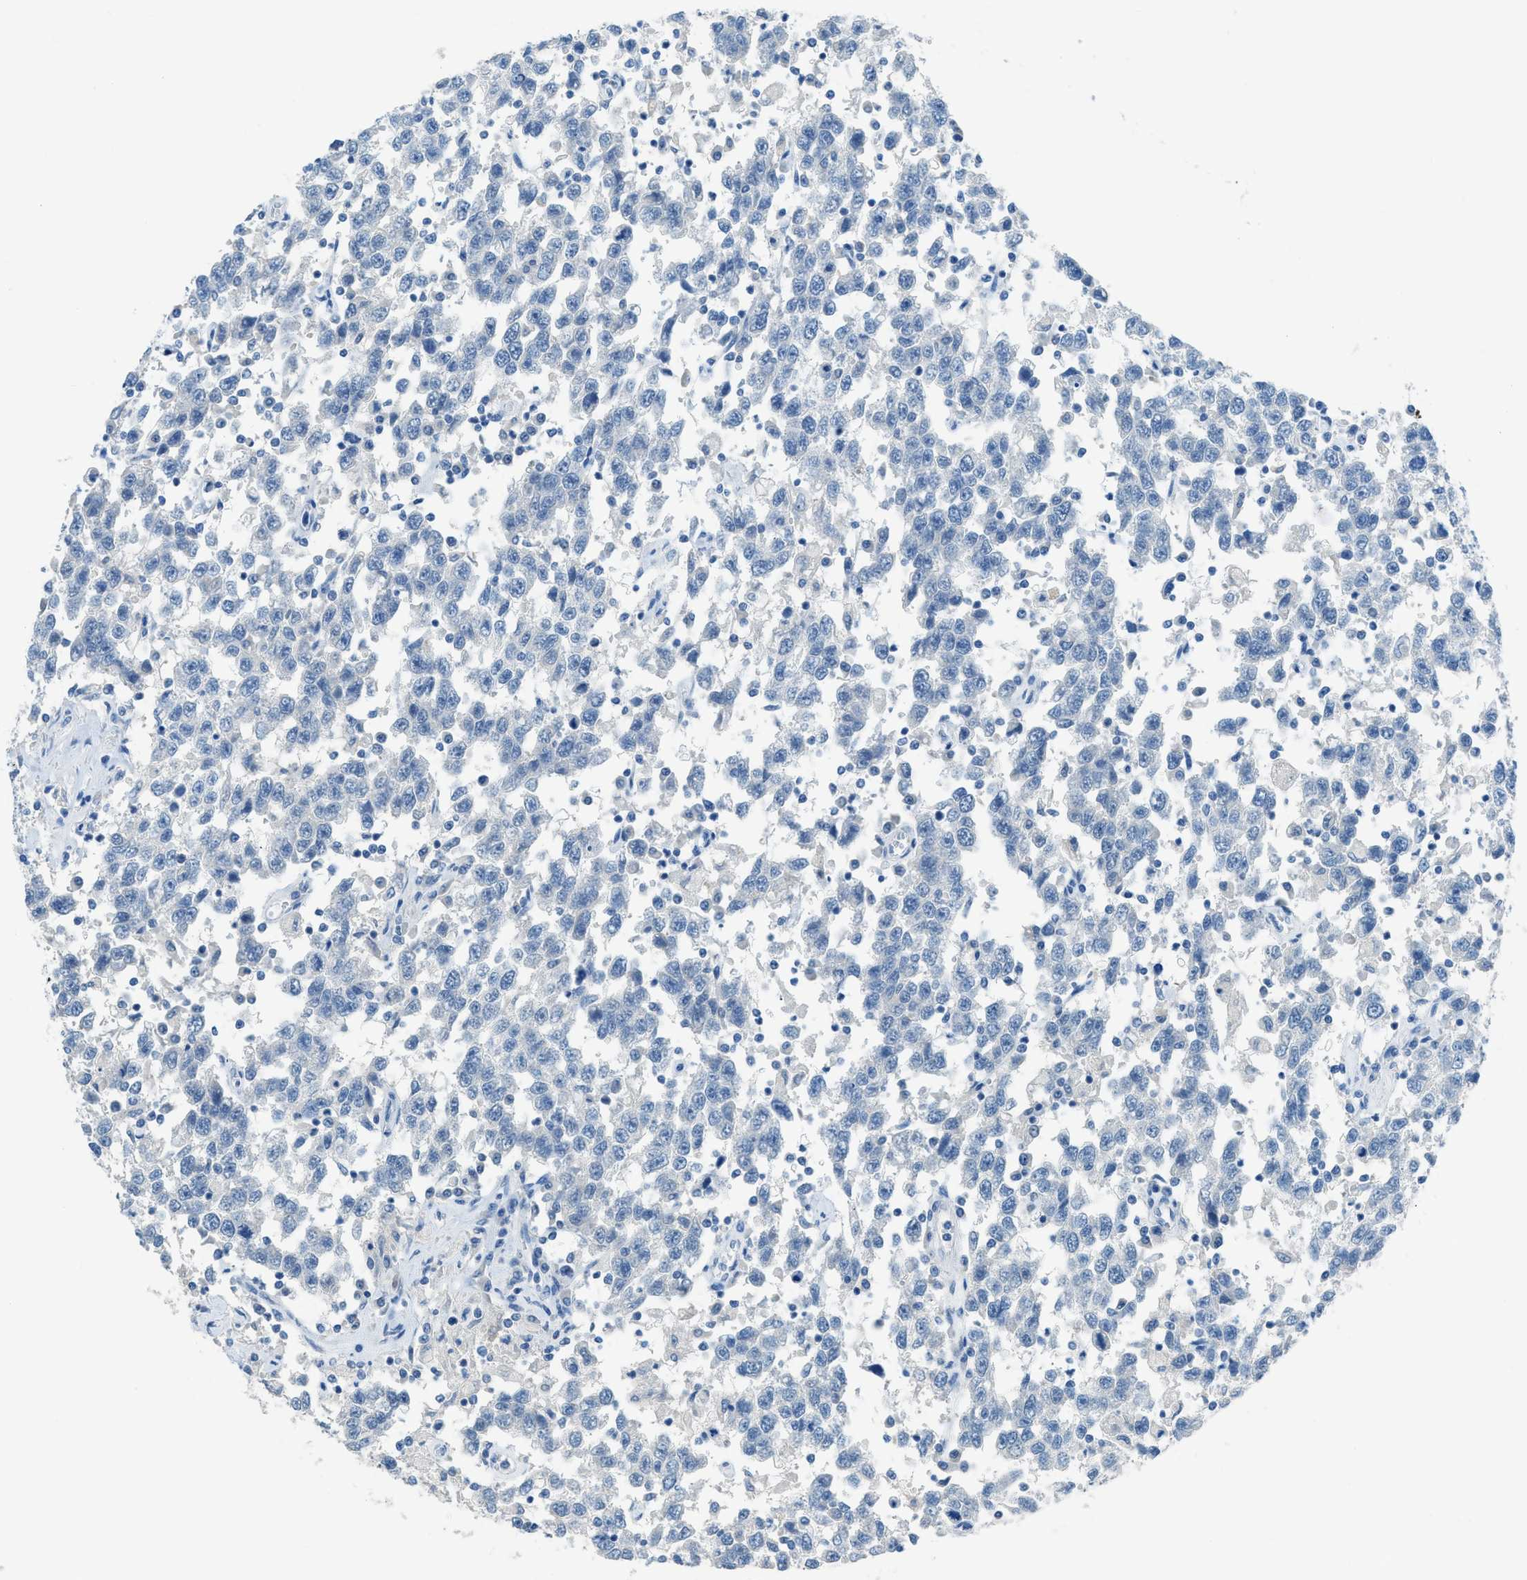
{"staining": {"intensity": "negative", "quantity": "none", "location": "none"}, "tissue": "testis cancer", "cell_type": "Tumor cells", "image_type": "cancer", "snomed": [{"axis": "morphology", "description": "Seminoma, NOS"}, {"axis": "topography", "description": "Testis"}], "caption": "Testis cancer was stained to show a protein in brown. There is no significant positivity in tumor cells.", "gene": "ACAN", "patient": {"sex": "male", "age": 41}}